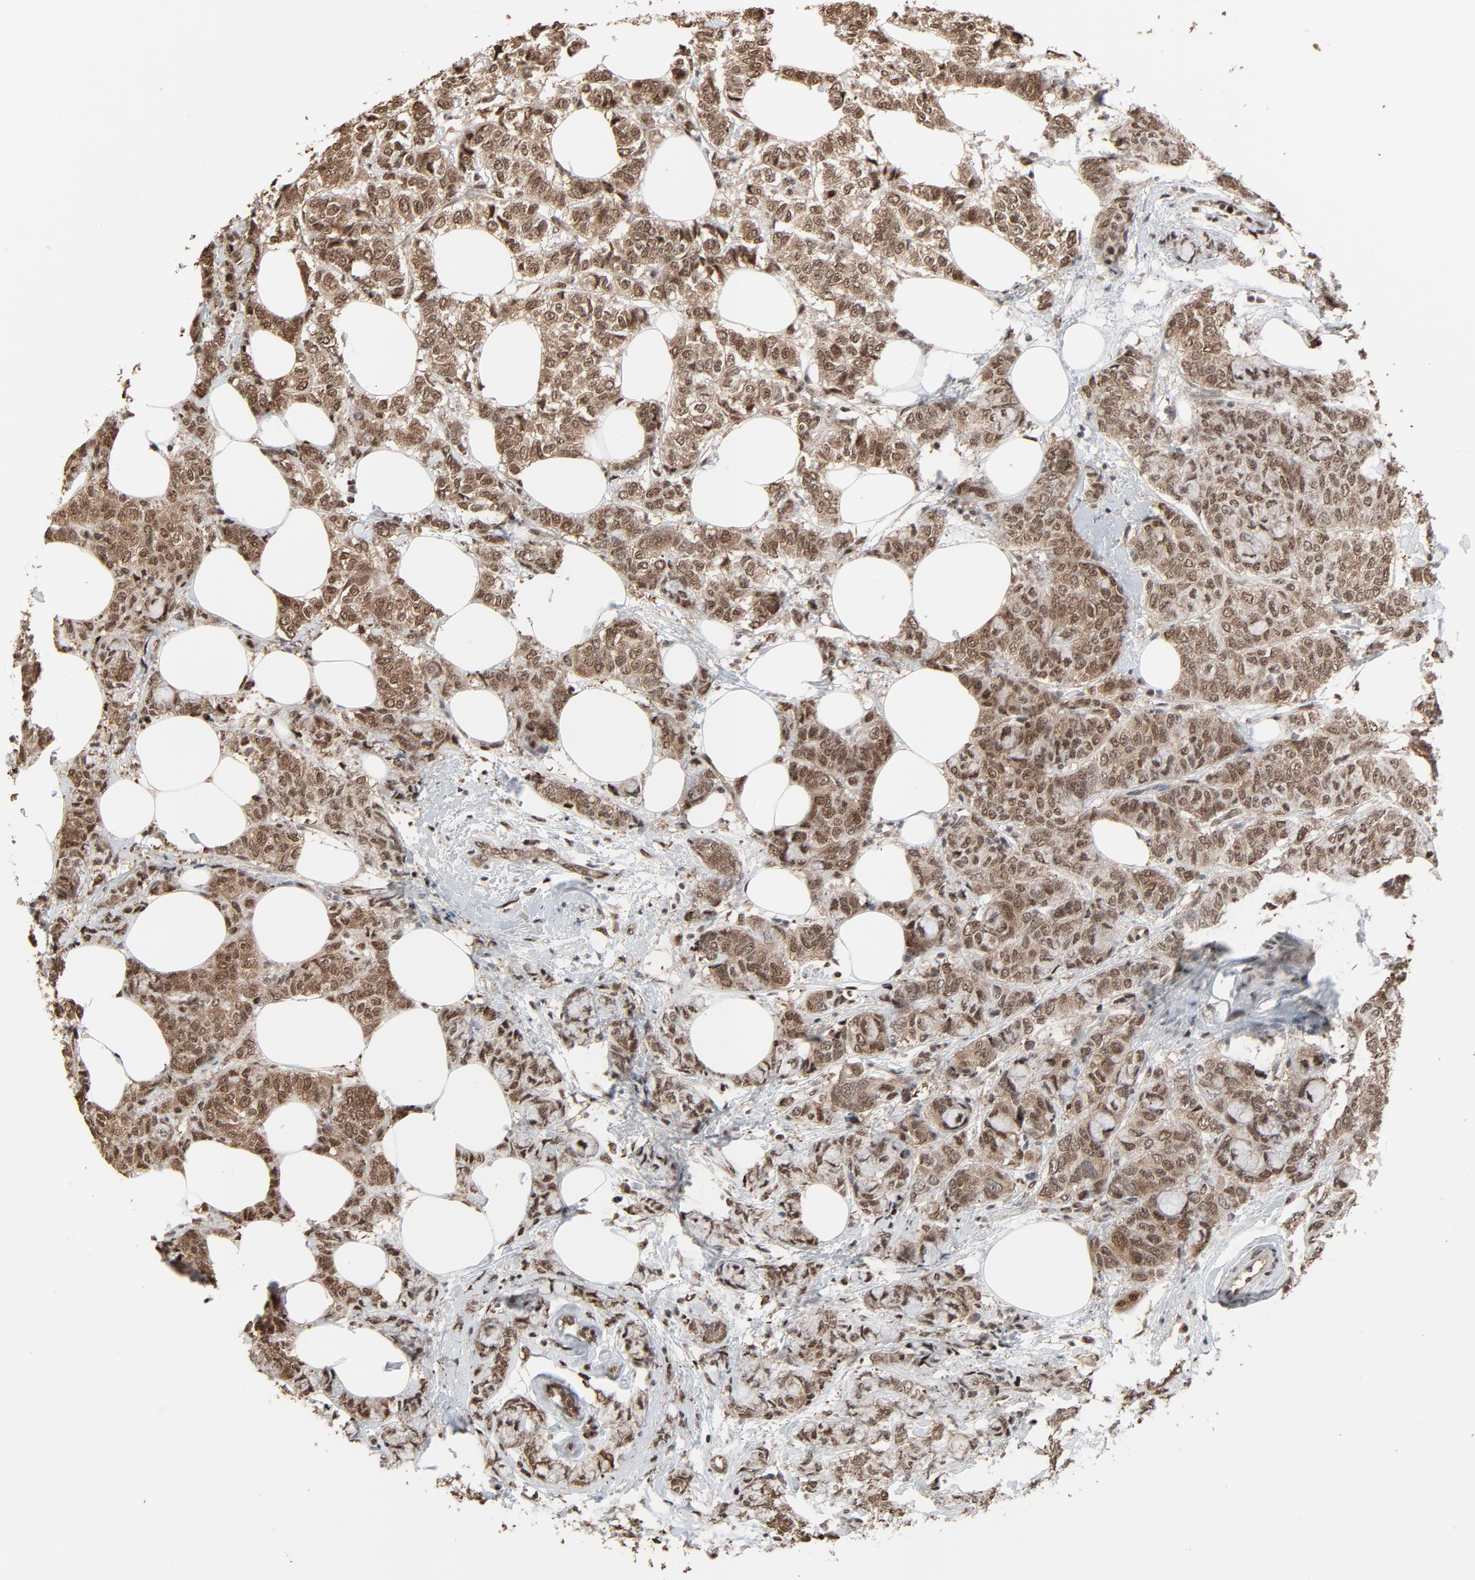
{"staining": {"intensity": "moderate", "quantity": ">75%", "location": "cytoplasmic/membranous,nuclear"}, "tissue": "breast cancer", "cell_type": "Tumor cells", "image_type": "cancer", "snomed": [{"axis": "morphology", "description": "Lobular carcinoma"}, {"axis": "topography", "description": "Breast"}], "caption": "Immunohistochemistry of lobular carcinoma (breast) displays medium levels of moderate cytoplasmic/membranous and nuclear positivity in approximately >75% of tumor cells. The staining was performed using DAB to visualize the protein expression in brown, while the nuclei were stained in blue with hematoxylin (Magnification: 20x).", "gene": "MEIS2", "patient": {"sex": "female", "age": 60}}